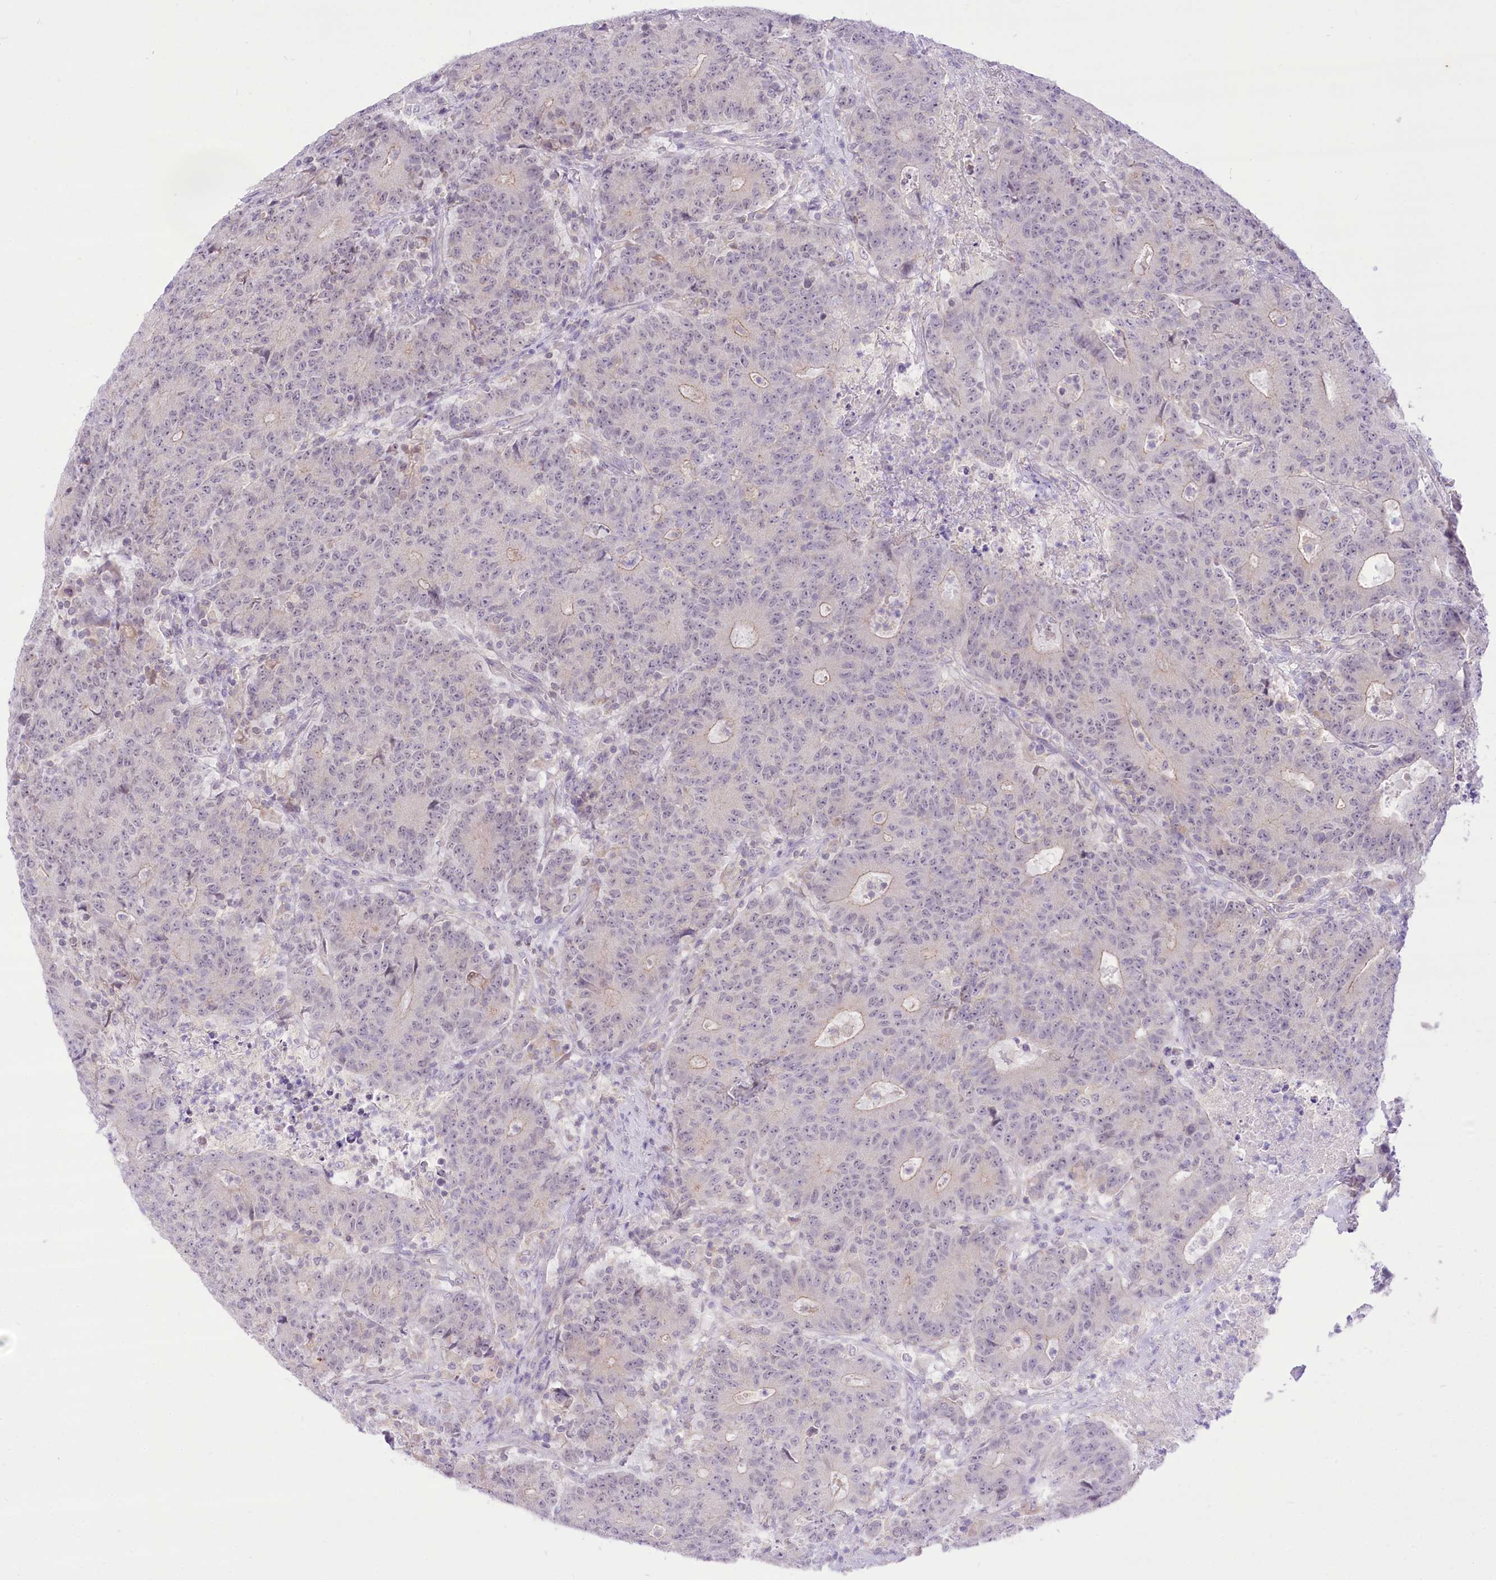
{"staining": {"intensity": "weak", "quantity": "<25%", "location": "cytoplasmic/membranous"}, "tissue": "colorectal cancer", "cell_type": "Tumor cells", "image_type": "cancer", "snomed": [{"axis": "morphology", "description": "Adenocarcinoma, NOS"}, {"axis": "topography", "description": "Colon"}], "caption": "Adenocarcinoma (colorectal) stained for a protein using immunohistochemistry shows no expression tumor cells.", "gene": "HELT", "patient": {"sex": "female", "age": 75}}